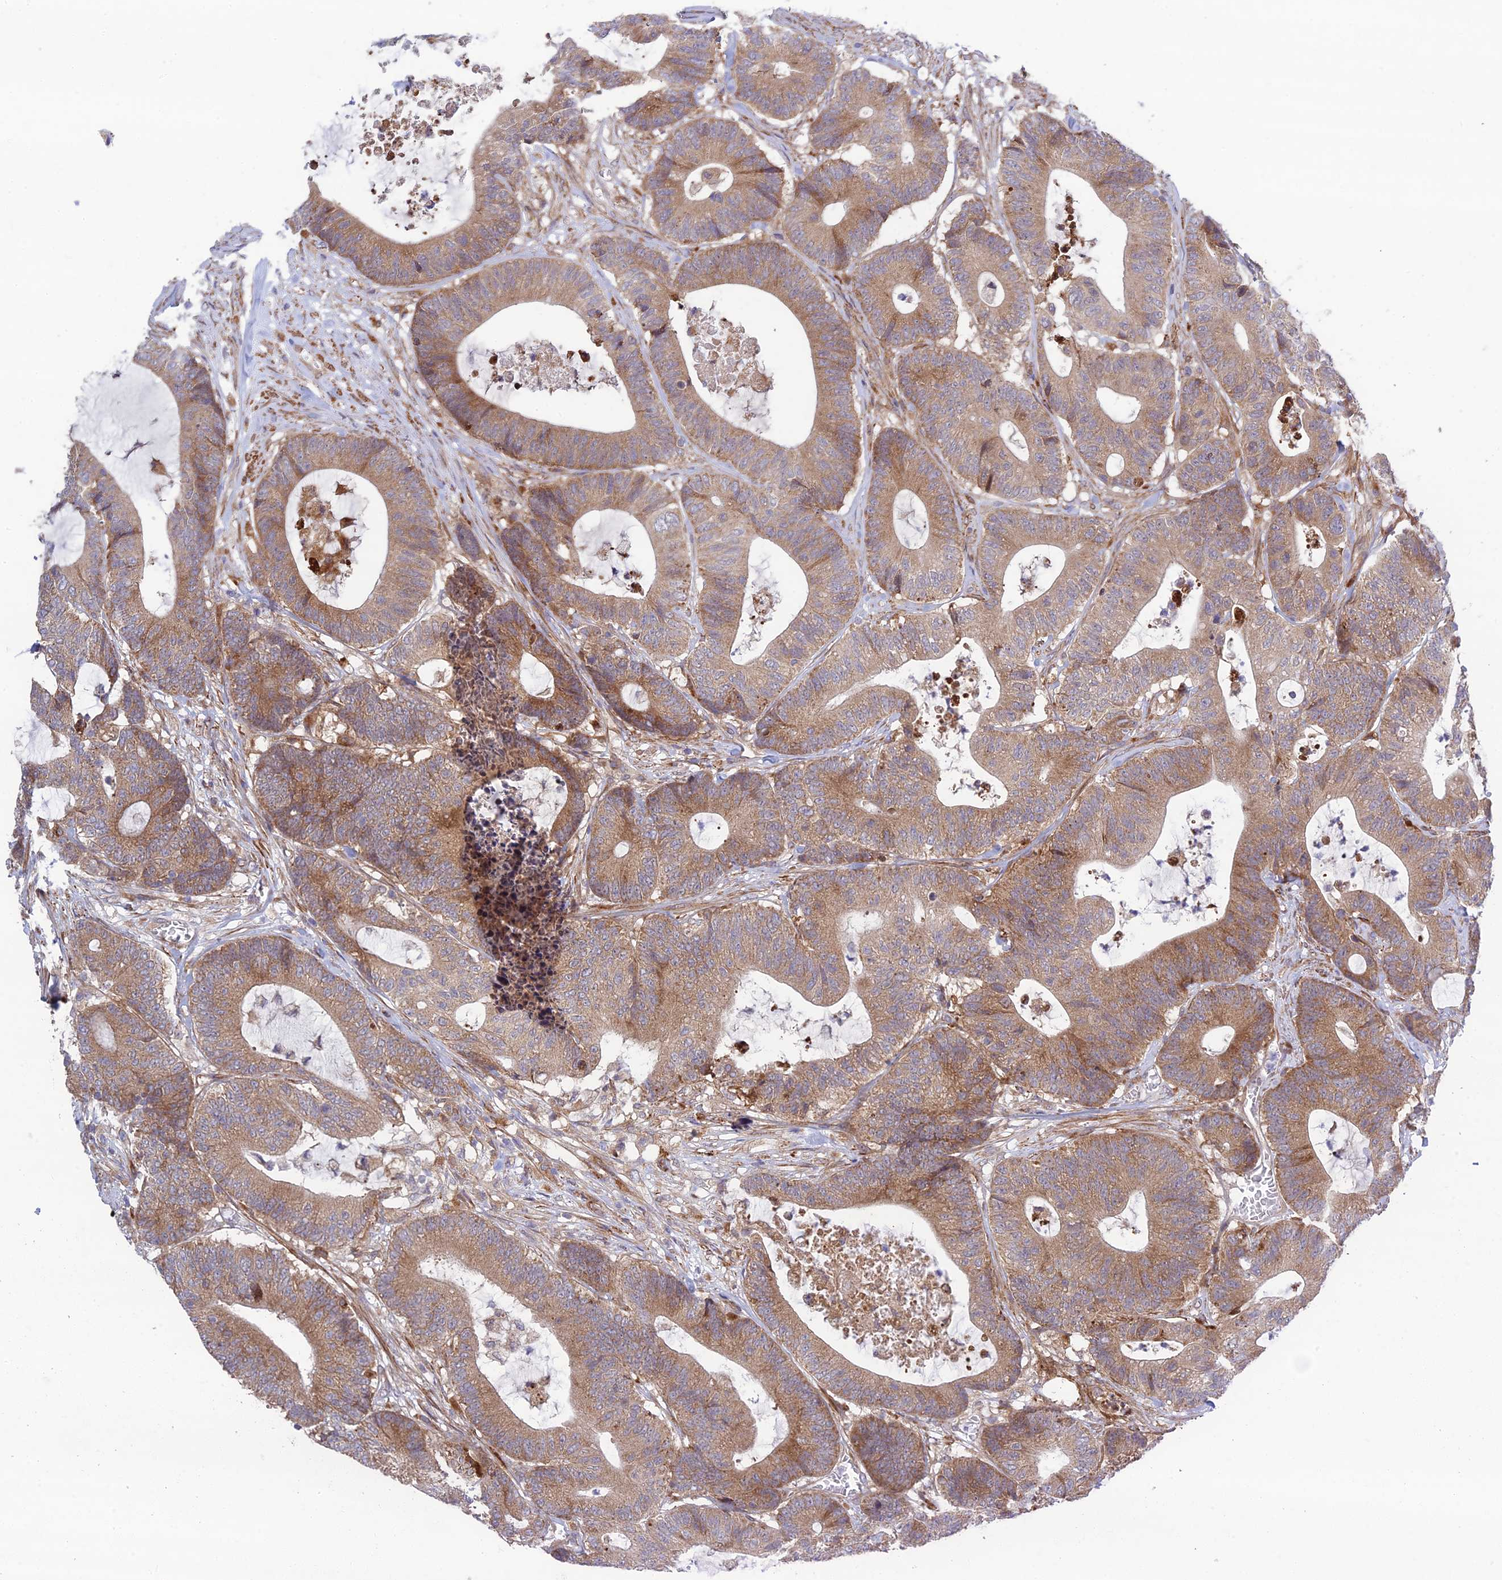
{"staining": {"intensity": "moderate", "quantity": ">75%", "location": "cytoplasmic/membranous"}, "tissue": "colorectal cancer", "cell_type": "Tumor cells", "image_type": "cancer", "snomed": [{"axis": "morphology", "description": "Adenocarcinoma, NOS"}, {"axis": "topography", "description": "Colon"}], "caption": "This photomicrograph displays IHC staining of human colorectal cancer (adenocarcinoma), with medium moderate cytoplasmic/membranous staining in approximately >75% of tumor cells.", "gene": "INCA1", "patient": {"sex": "female", "age": 84}}